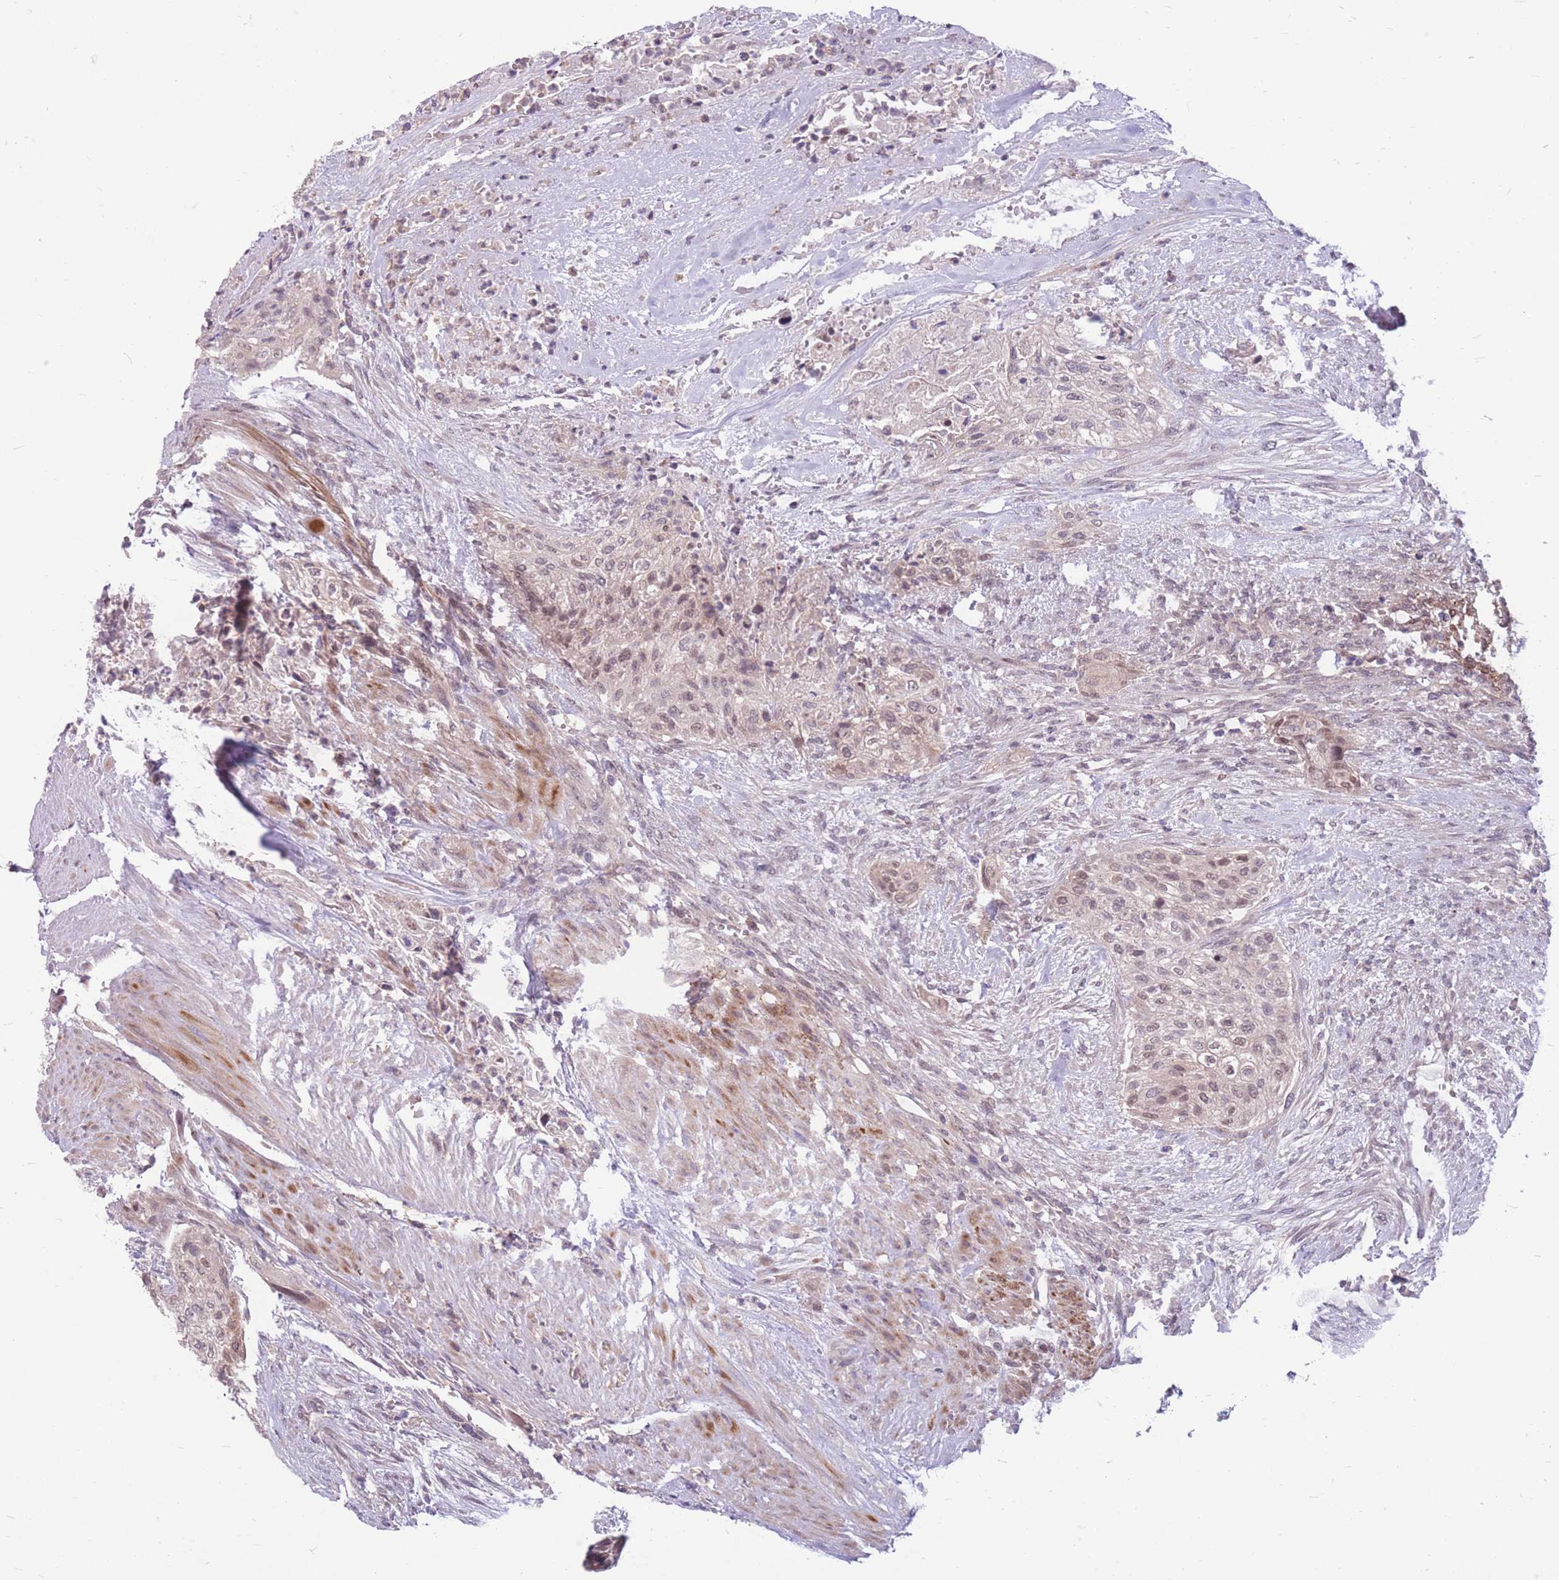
{"staining": {"intensity": "weak", "quantity": ">75%", "location": "nuclear"}, "tissue": "urothelial cancer", "cell_type": "Tumor cells", "image_type": "cancer", "snomed": [{"axis": "morphology", "description": "Urothelial carcinoma, High grade"}, {"axis": "topography", "description": "Urinary bladder"}], "caption": "High-magnification brightfield microscopy of urothelial cancer stained with DAB (brown) and counterstained with hematoxylin (blue). tumor cells exhibit weak nuclear positivity is present in about>75% of cells. The staining was performed using DAB, with brown indicating positive protein expression. Nuclei are stained blue with hematoxylin.", "gene": "TCF20", "patient": {"sex": "male", "age": 35}}